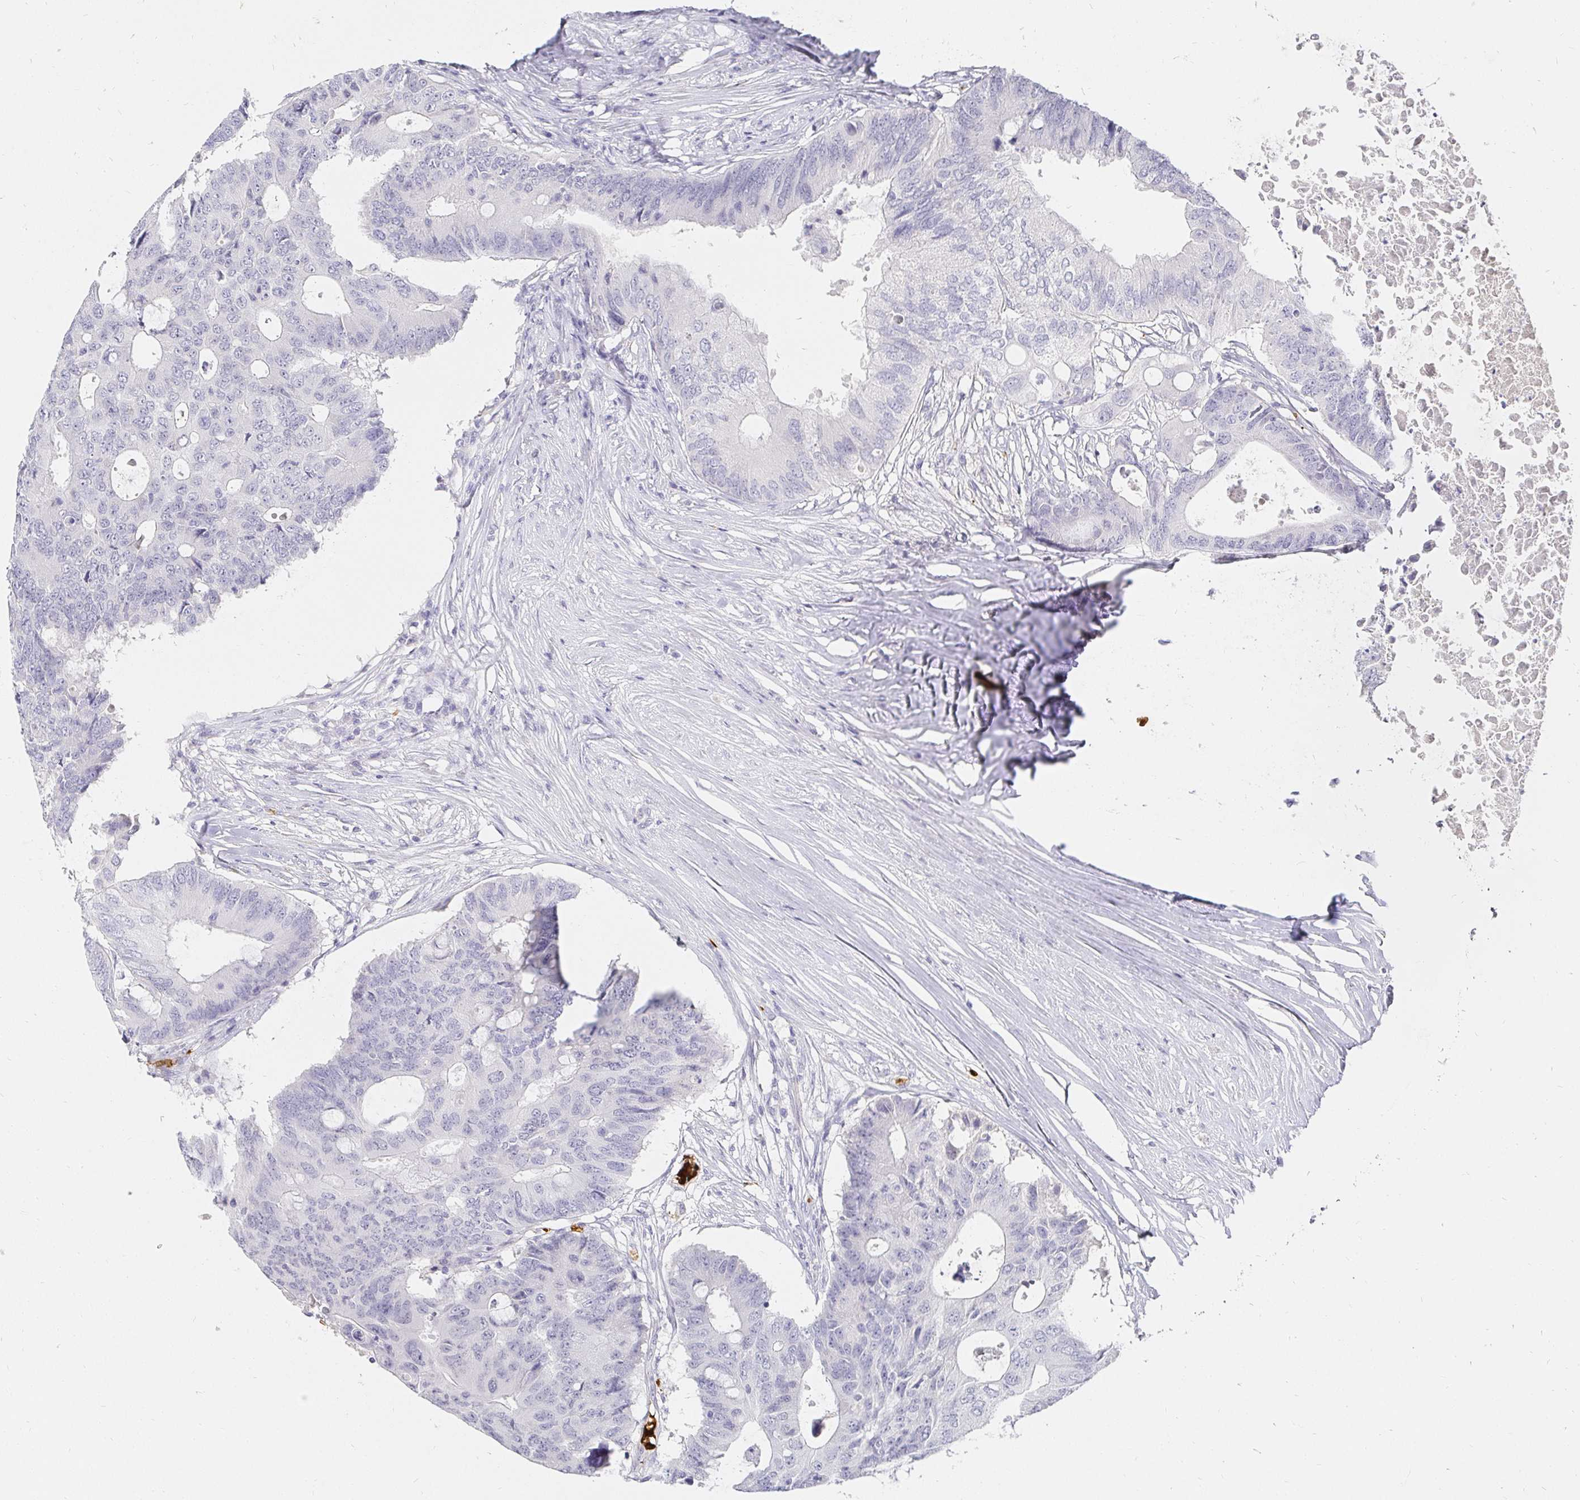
{"staining": {"intensity": "negative", "quantity": "none", "location": "none"}, "tissue": "colorectal cancer", "cell_type": "Tumor cells", "image_type": "cancer", "snomed": [{"axis": "morphology", "description": "Adenocarcinoma, NOS"}, {"axis": "topography", "description": "Colon"}], "caption": "An immunohistochemistry (IHC) micrograph of colorectal adenocarcinoma is shown. There is no staining in tumor cells of colorectal adenocarcinoma.", "gene": "FGF21", "patient": {"sex": "male", "age": 71}}